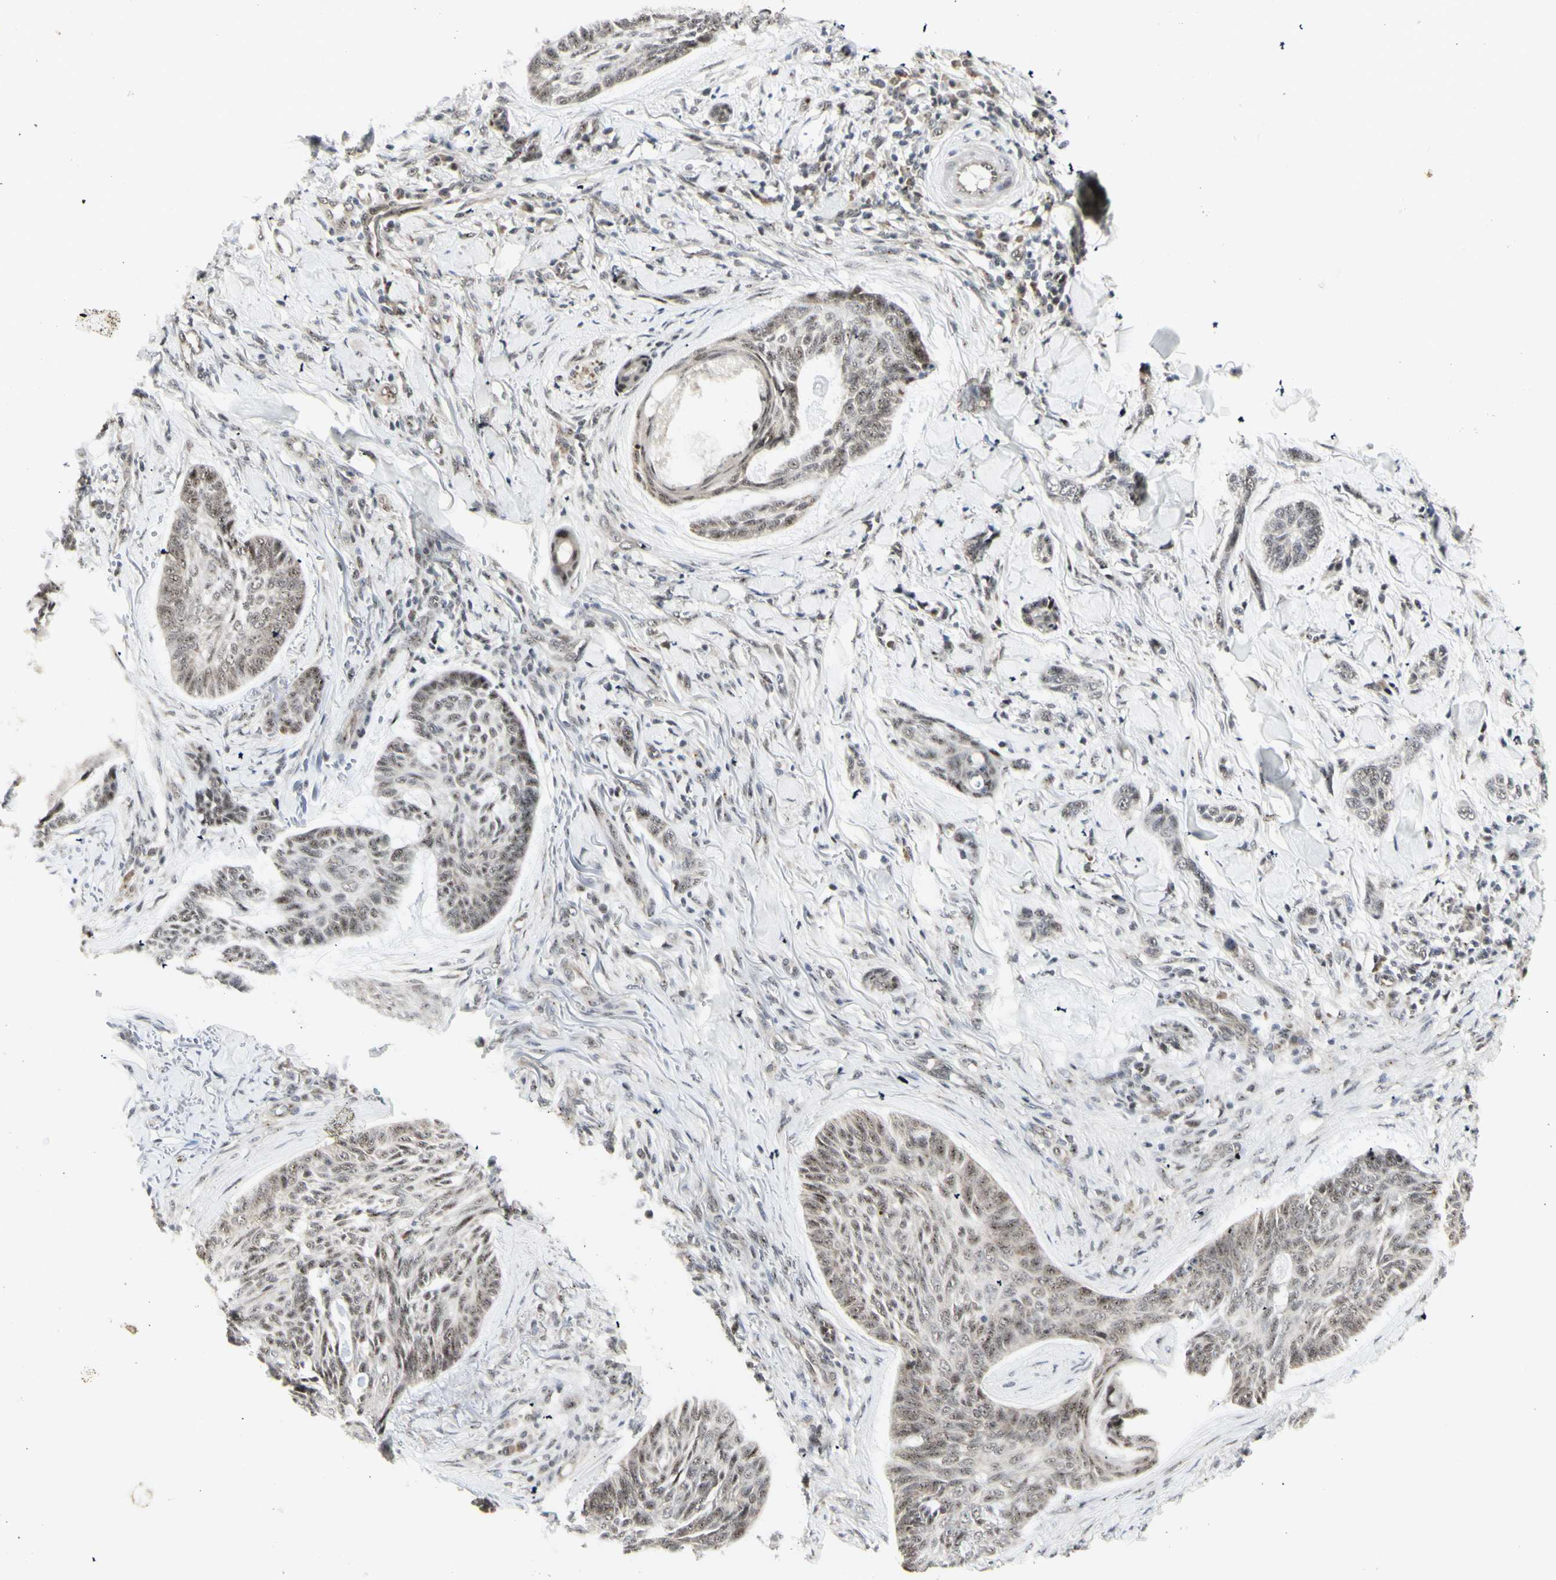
{"staining": {"intensity": "weak", "quantity": ">75%", "location": "nuclear"}, "tissue": "skin cancer", "cell_type": "Tumor cells", "image_type": "cancer", "snomed": [{"axis": "morphology", "description": "Basal cell carcinoma"}, {"axis": "topography", "description": "Skin"}], "caption": "The immunohistochemical stain shows weak nuclear staining in tumor cells of skin cancer (basal cell carcinoma) tissue.", "gene": "DHRS7B", "patient": {"sex": "male", "age": 43}}